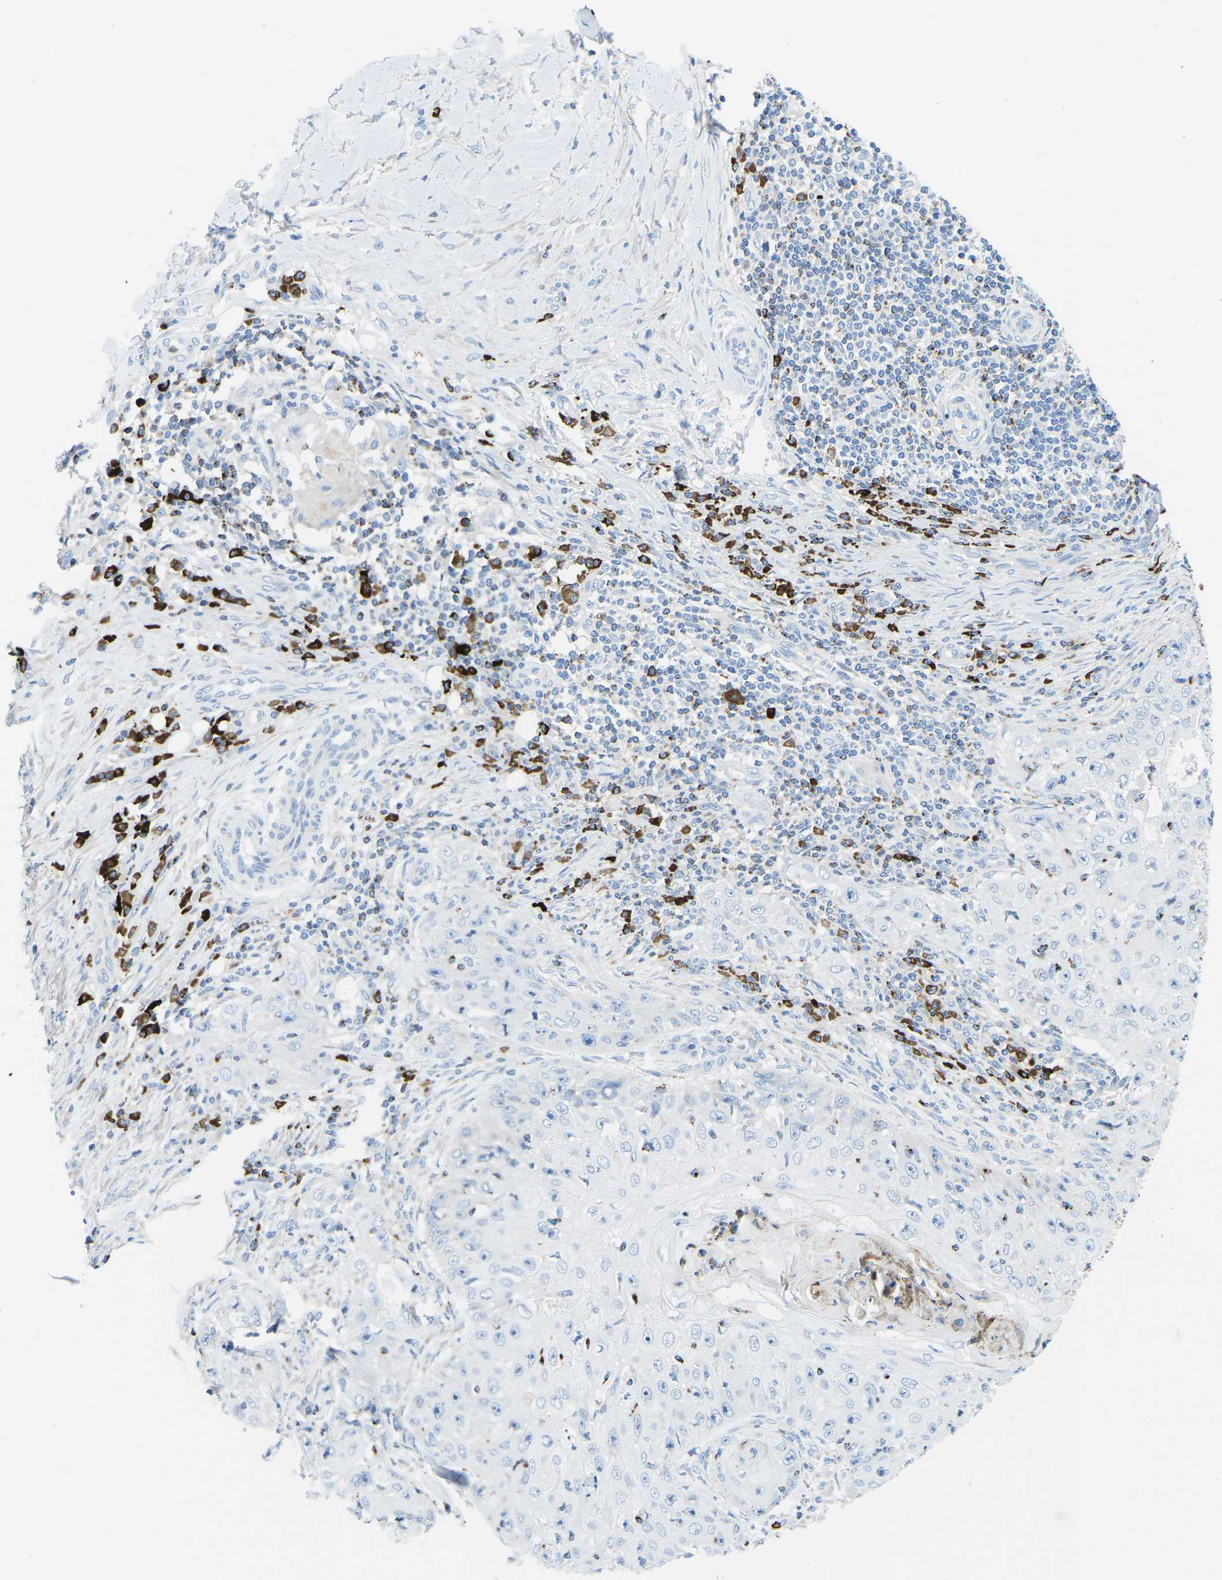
{"staining": {"intensity": "negative", "quantity": "none", "location": "none"}, "tissue": "skin cancer", "cell_type": "Tumor cells", "image_type": "cancer", "snomed": [{"axis": "morphology", "description": "Squamous cell carcinoma, NOS"}, {"axis": "topography", "description": "Skin"}], "caption": "Tumor cells are negative for brown protein staining in squamous cell carcinoma (skin). (Brightfield microscopy of DAB immunohistochemistry (IHC) at high magnification).", "gene": "MC4R", "patient": {"sex": "male", "age": 86}}